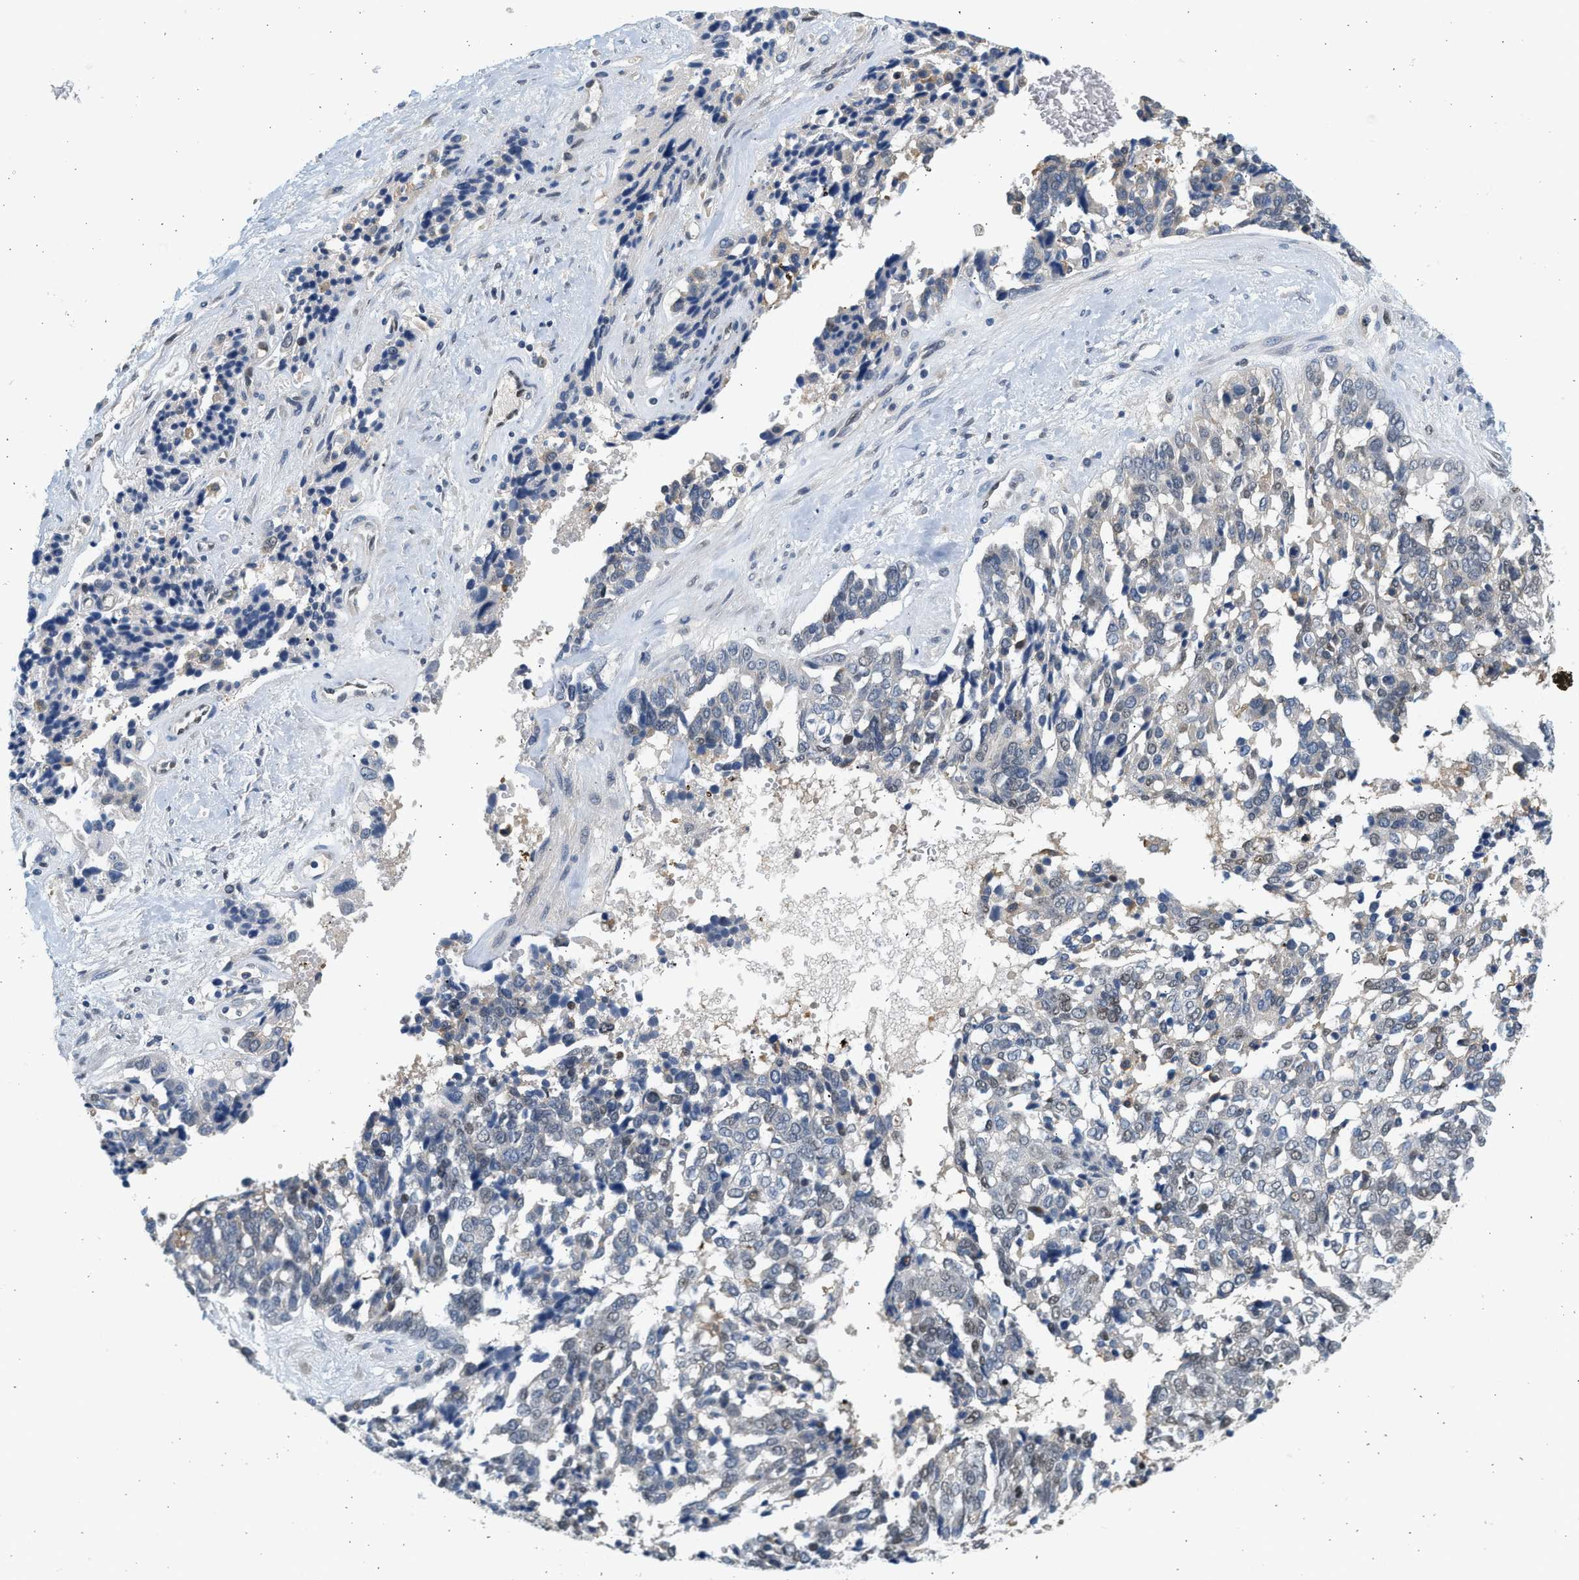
{"staining": {"intensity": "weak", "quantity": "<25%", "location": "nuclear"}, "tissue": "ovarian cancer", "cell_type": "Tumor cells", "image_type": "cancer", "snomed": [{"axis": "morphology", "description": "Cystadenocarcinoma, serous, NOS"}, {"axis": "topography", "description": "Ovary"}], "caption": "A micrograph of human ovarian cancer (serous cystadenocarcinoma) is negative for staining in tumor cells. (DAB (3,3'-diaminobenzidine) immunohistochemistry (IHC) with hematoxylin counter stain).", "gene": "HIPK1", "patient": {"sex": "female", "age": 44}}